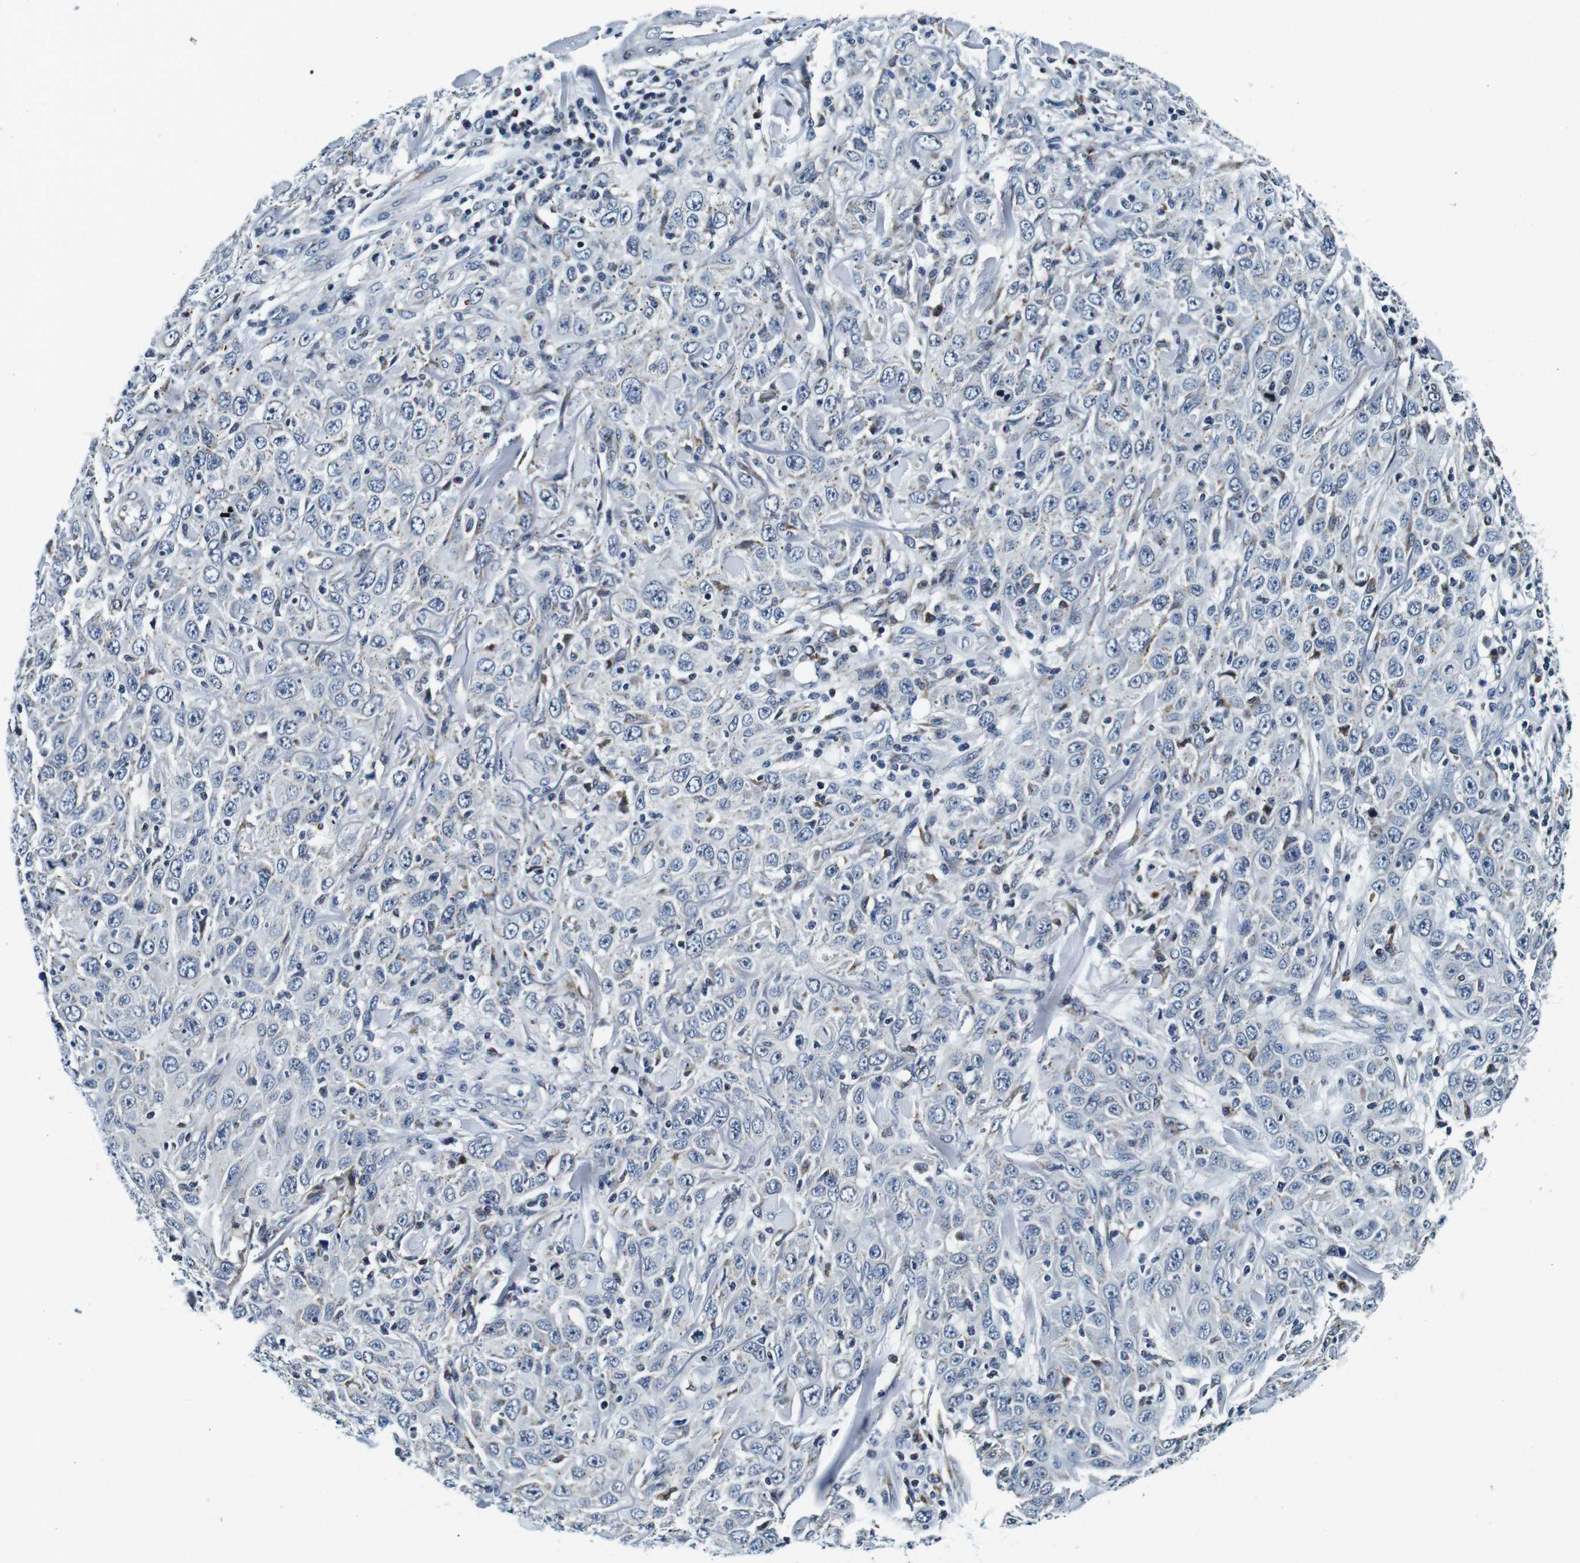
{"staining": {"intensity": "negative", "quantity": "none", "location": "none"}, "tissue": "skin cancer", "cell_type": "Tumor cells", "image_type": "cancer", "snomed": [{"axis": "morphology", "description": "Squamous cell carcinoma, NOS"}, {"axis": "topography", "description": "Skin"}], "caption": "This is a image of immunohistochemistry (IHC) staining of skin cancer, which shows no positivity in tumor cells. The staining is performed using DAB (3,3'-diaminobenzidine) brown chromogen with nuclei counter-stained in using hematoxylin.", "gene": "FAR2", "patient": {"sex": "female", "age": 88}}